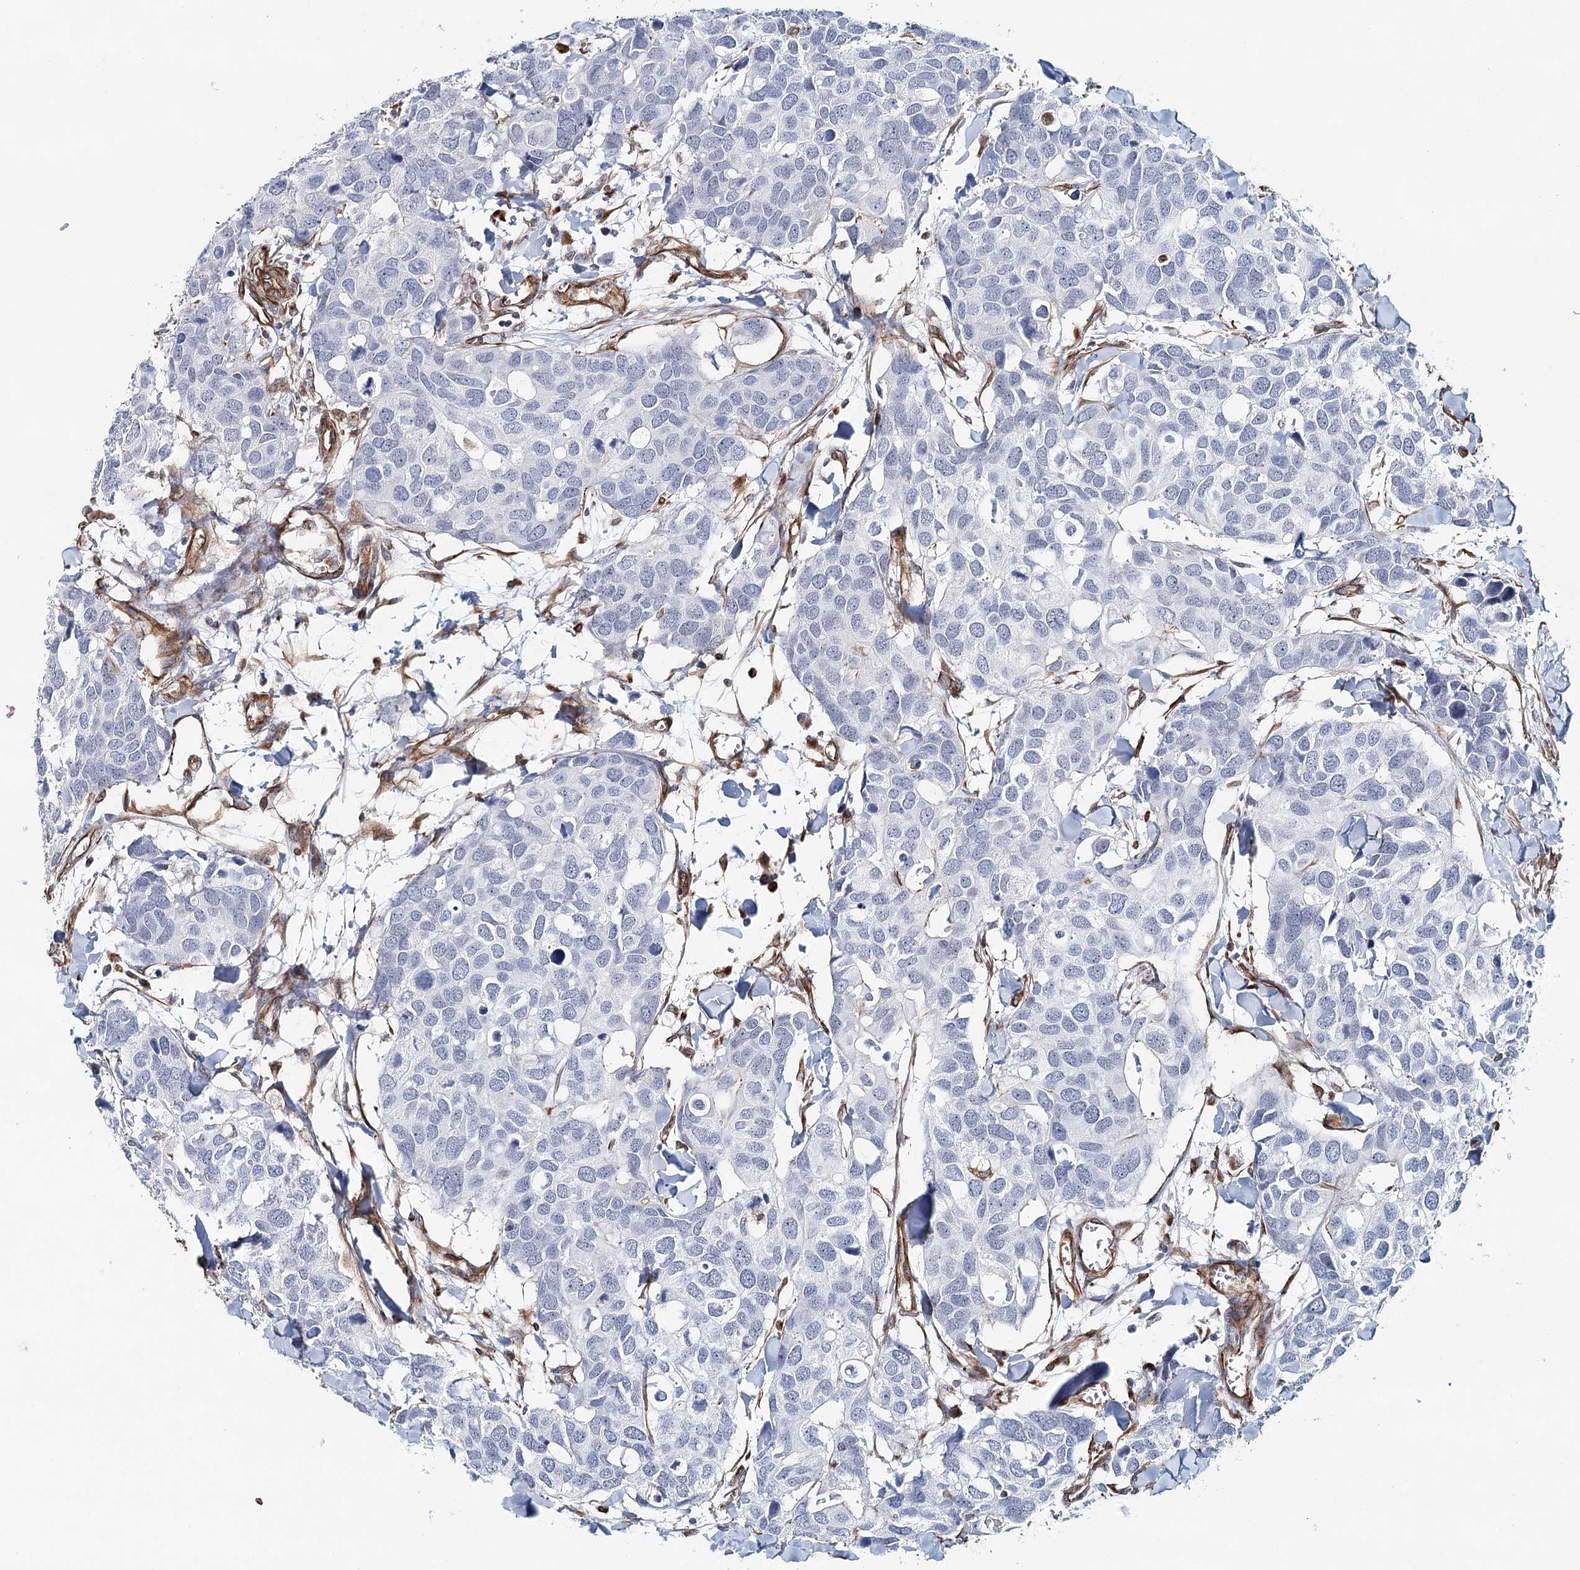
{"staining": {"intensity": "negative", "quantity": "none", "location": "none"}, "tissue": "breast cancer", "cell_type": "Tumor cells", "image_type": "cancer", "snomed": [{"axis": "morphology", "description": "Duct carcinoma"}, {"axis": "topography", "description": "Breast"}], "caption": "A high-resolution image shows immunohistochemistry (IHC) staining of breast cancer, which displays no significant positivity in tumor cells.", "gene": "SYNPO", "patient": {"sex": "female", "age": 83}}